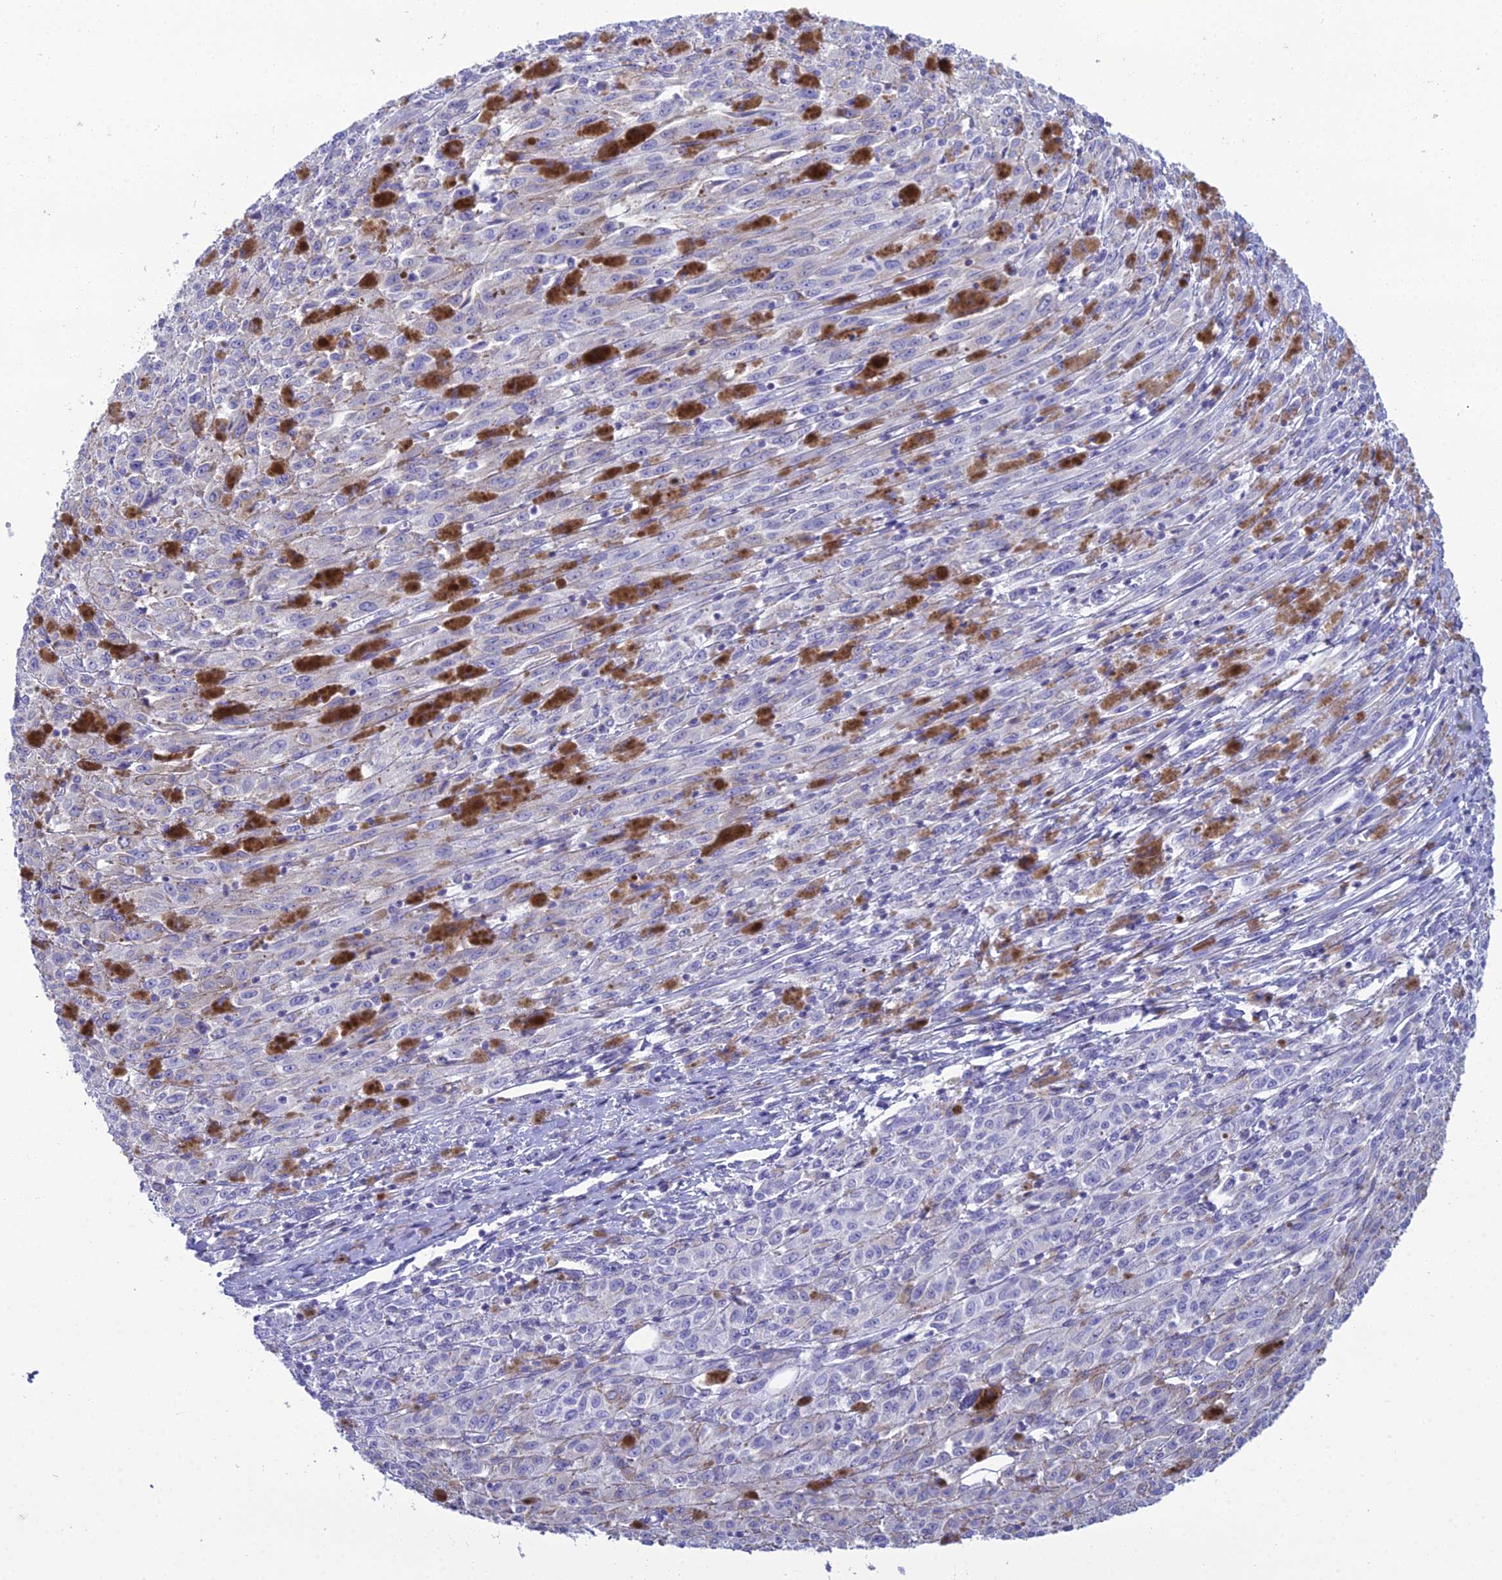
{"staining": {"intensity": "negative", "quantity": "none", "location": "none"}, "tissue": "melanoma", "cell_type": "Tumor cells", "image_type": "cancer", "snomed": [{"axis": "morphology", "description": "Malignant melanoma, NOS"}, {"axis": "topography", "description": "Skin"}], "caption": "A photomicrograph of melanoma stained for a protein displays no brown staining in tumor cells.", "gene": "GNPNAT1", "patient": {"sex": "female", "age": 52}}